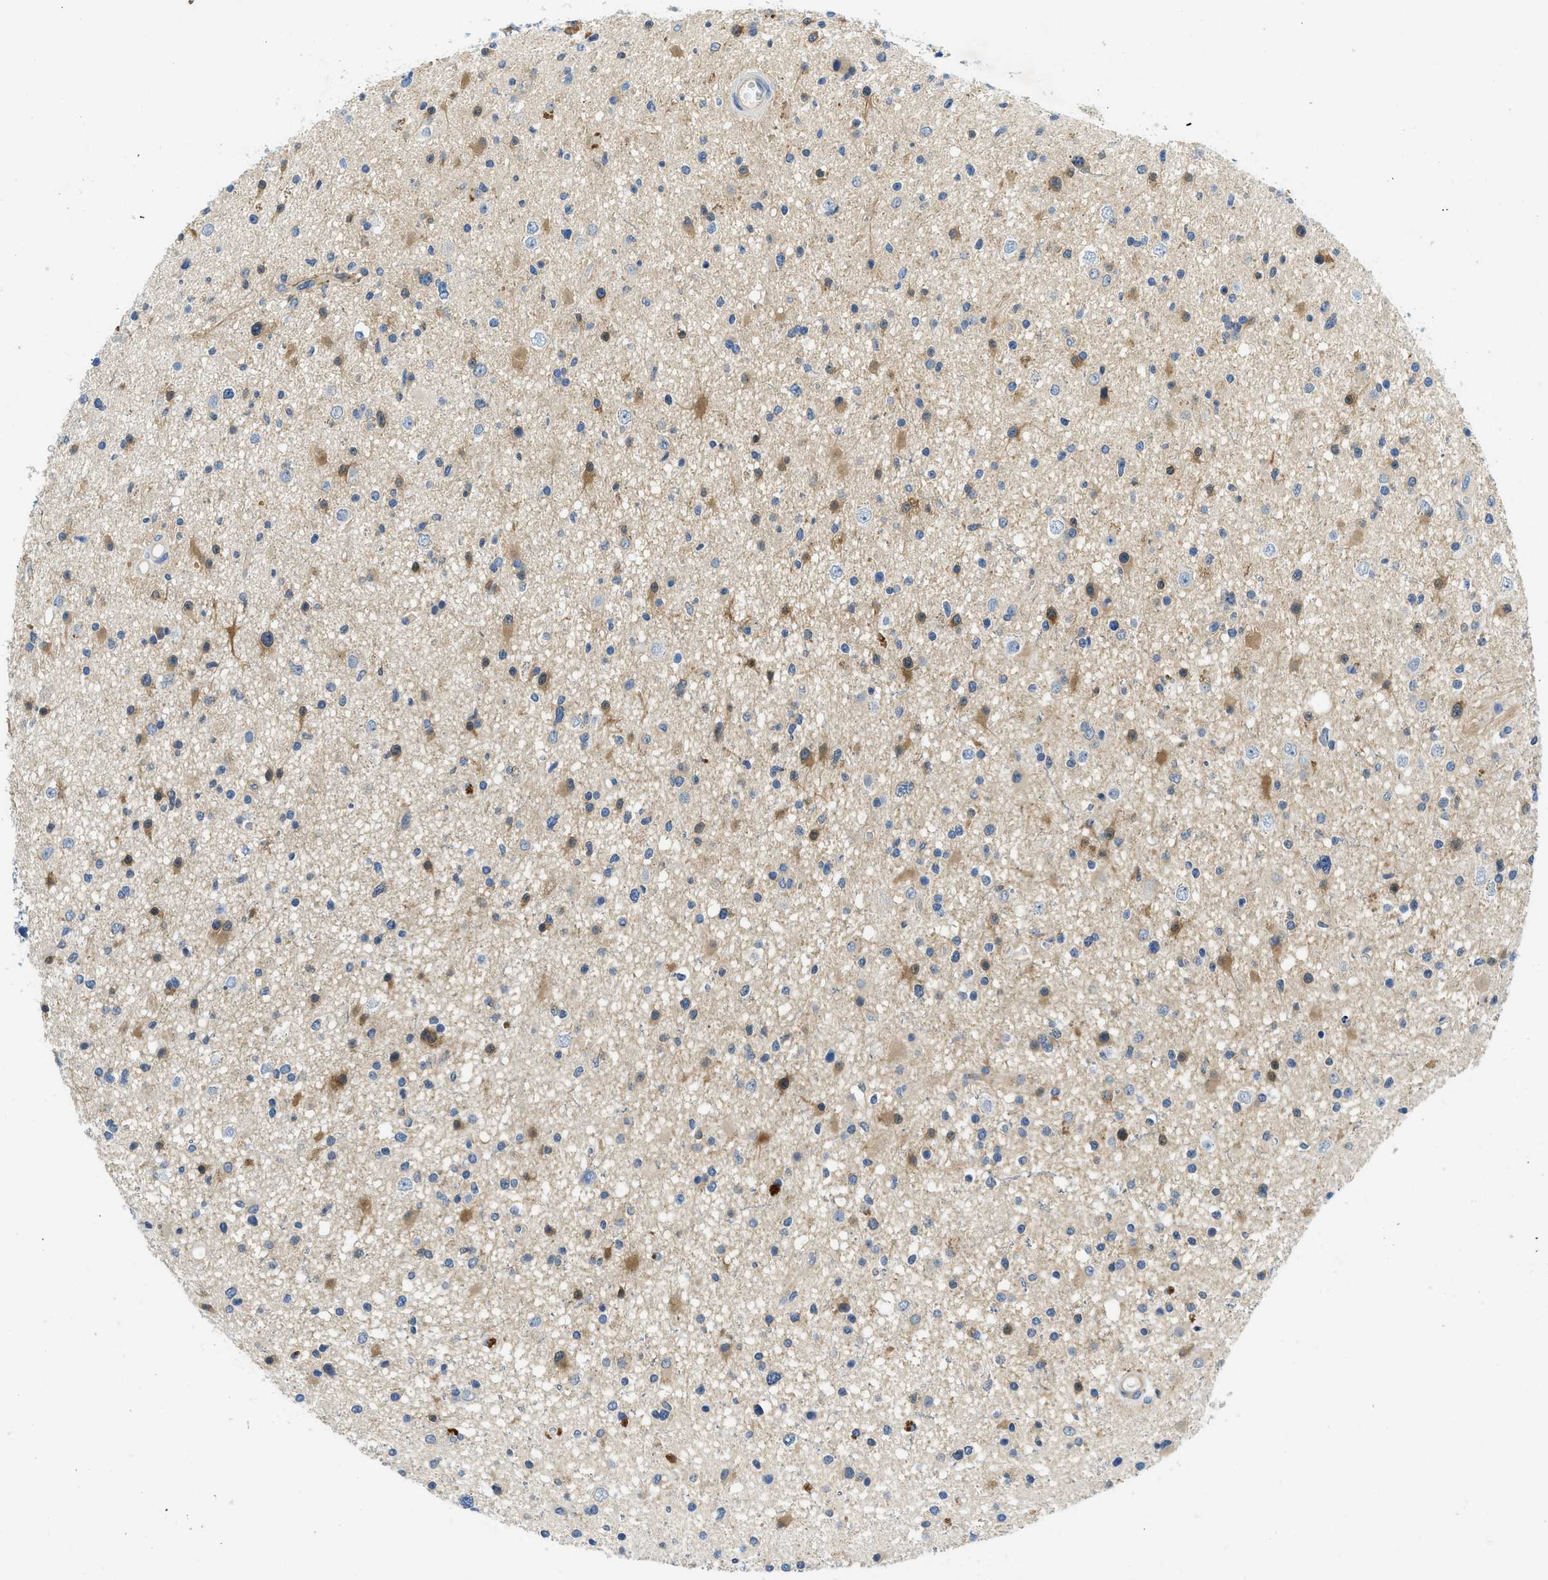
{"staining": {"intensity": "moderate", "quantity": "25%-75%", "location": "cytoplasmic/membranous"}, "tissue": "glioma", "cell_type": "Tumor cells", "image_type": "cancer", "snomed": [{"axis": "morphology", "description": "Glioma, malignant, High grade"}, {"axis": "topography", "description": "Brain"}], "caption": "Human malignant glioma (high-grade) stained for a protein (brown) displays moderate cytoplasmic/membranous positive expression in about 25%-75% of tumor cells.", "gene": "RIPK2", "patient": {"sex": "male", "age": 33}}